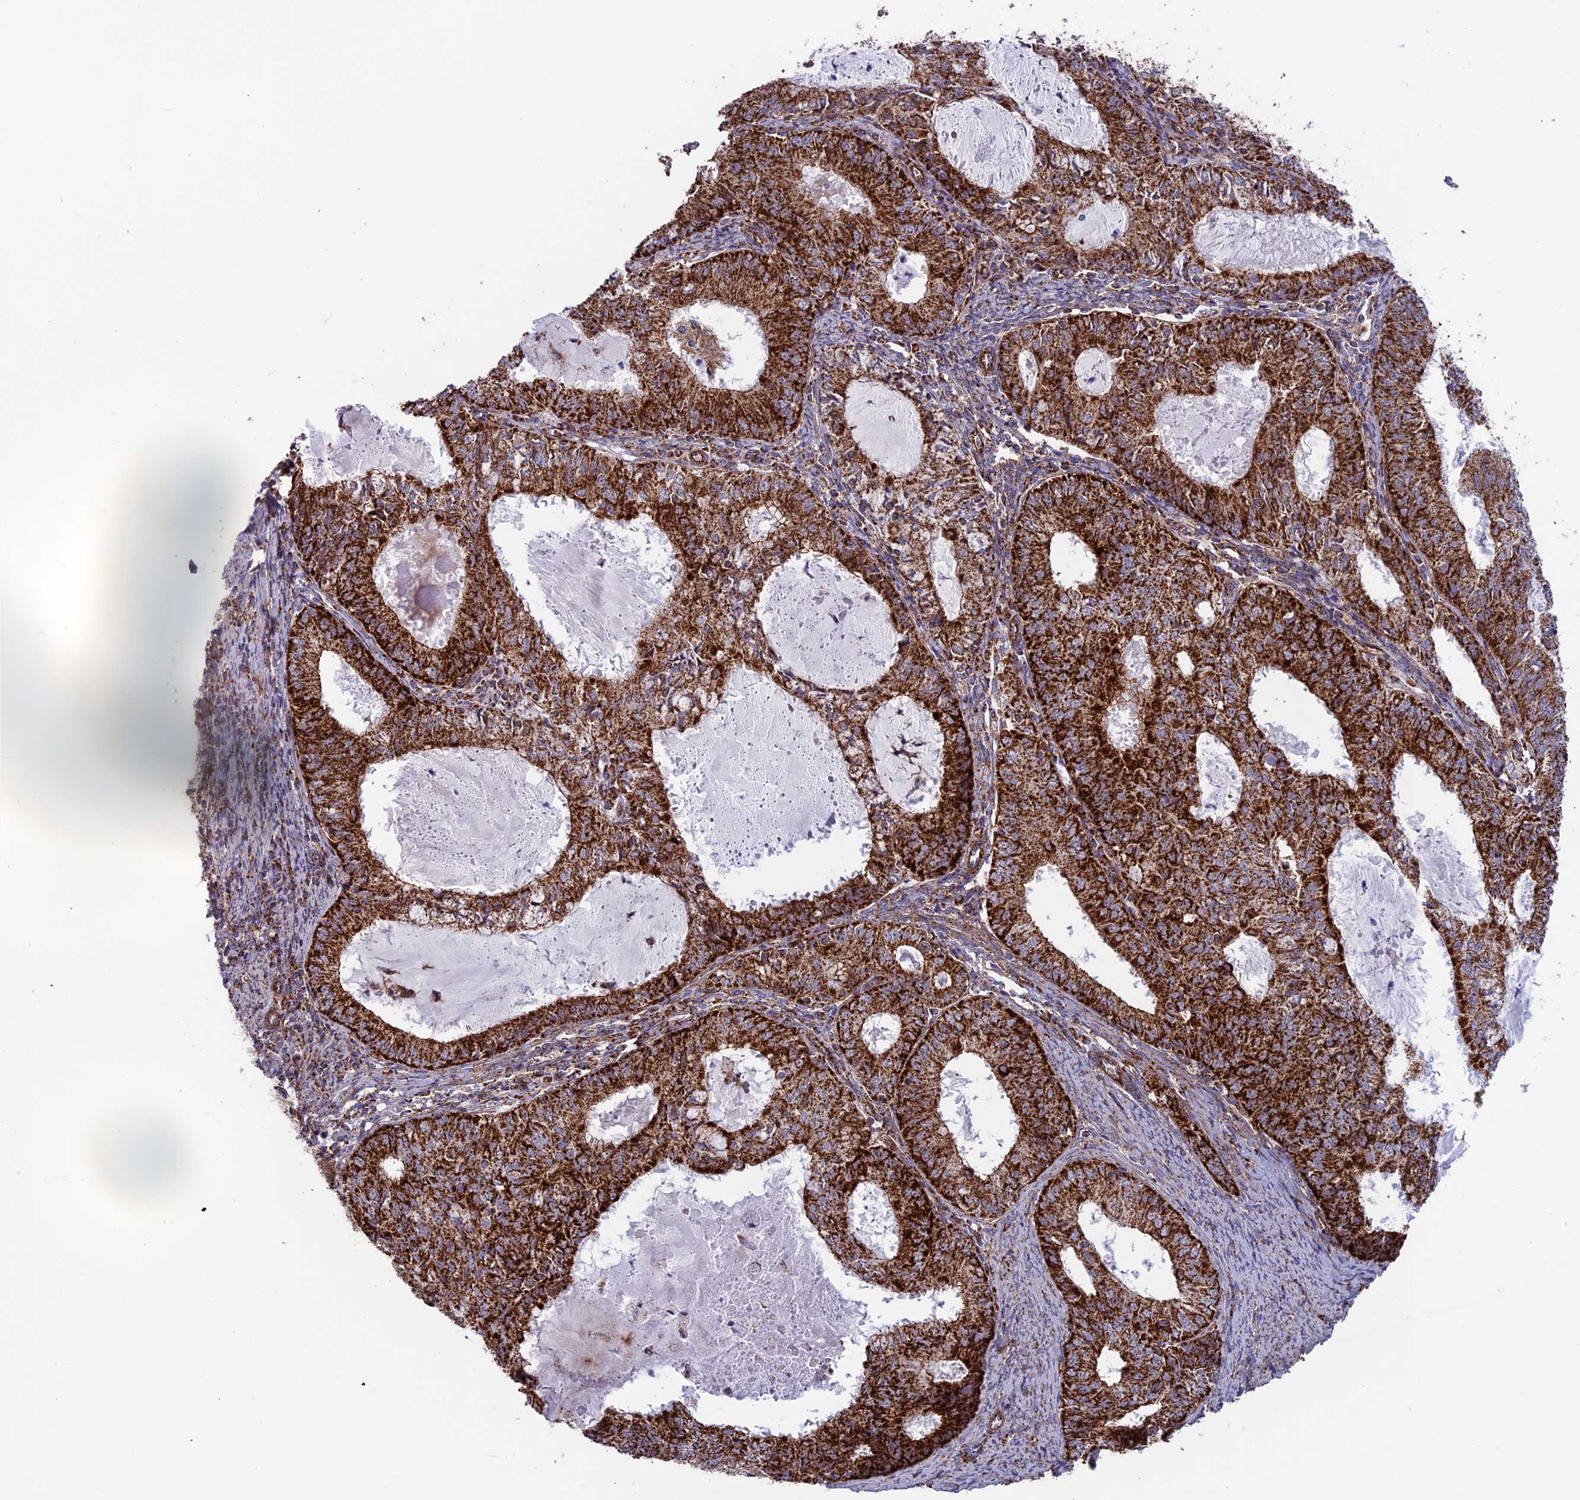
{"staining": {"intensity": "strong", "quantity": ">75%", "location": "cytoplasmic/membranous"}, "tissue": "endometrial cancer", "cell_type": "Tumor cells", "image_type": "cancer", "snomed": [{"axis": "morphology", "description": "Adenocarcinoma, NOS"}, {"axis": "topography", "description": "Endometrium"}], "caption": "A brown stain labels strong cytoplasmic/membranous expression of a protein in endometrial adenocarcinoma tumor cells.", "gene": "MRPS18B", "patient": {"sex": "female", "age": 57}}